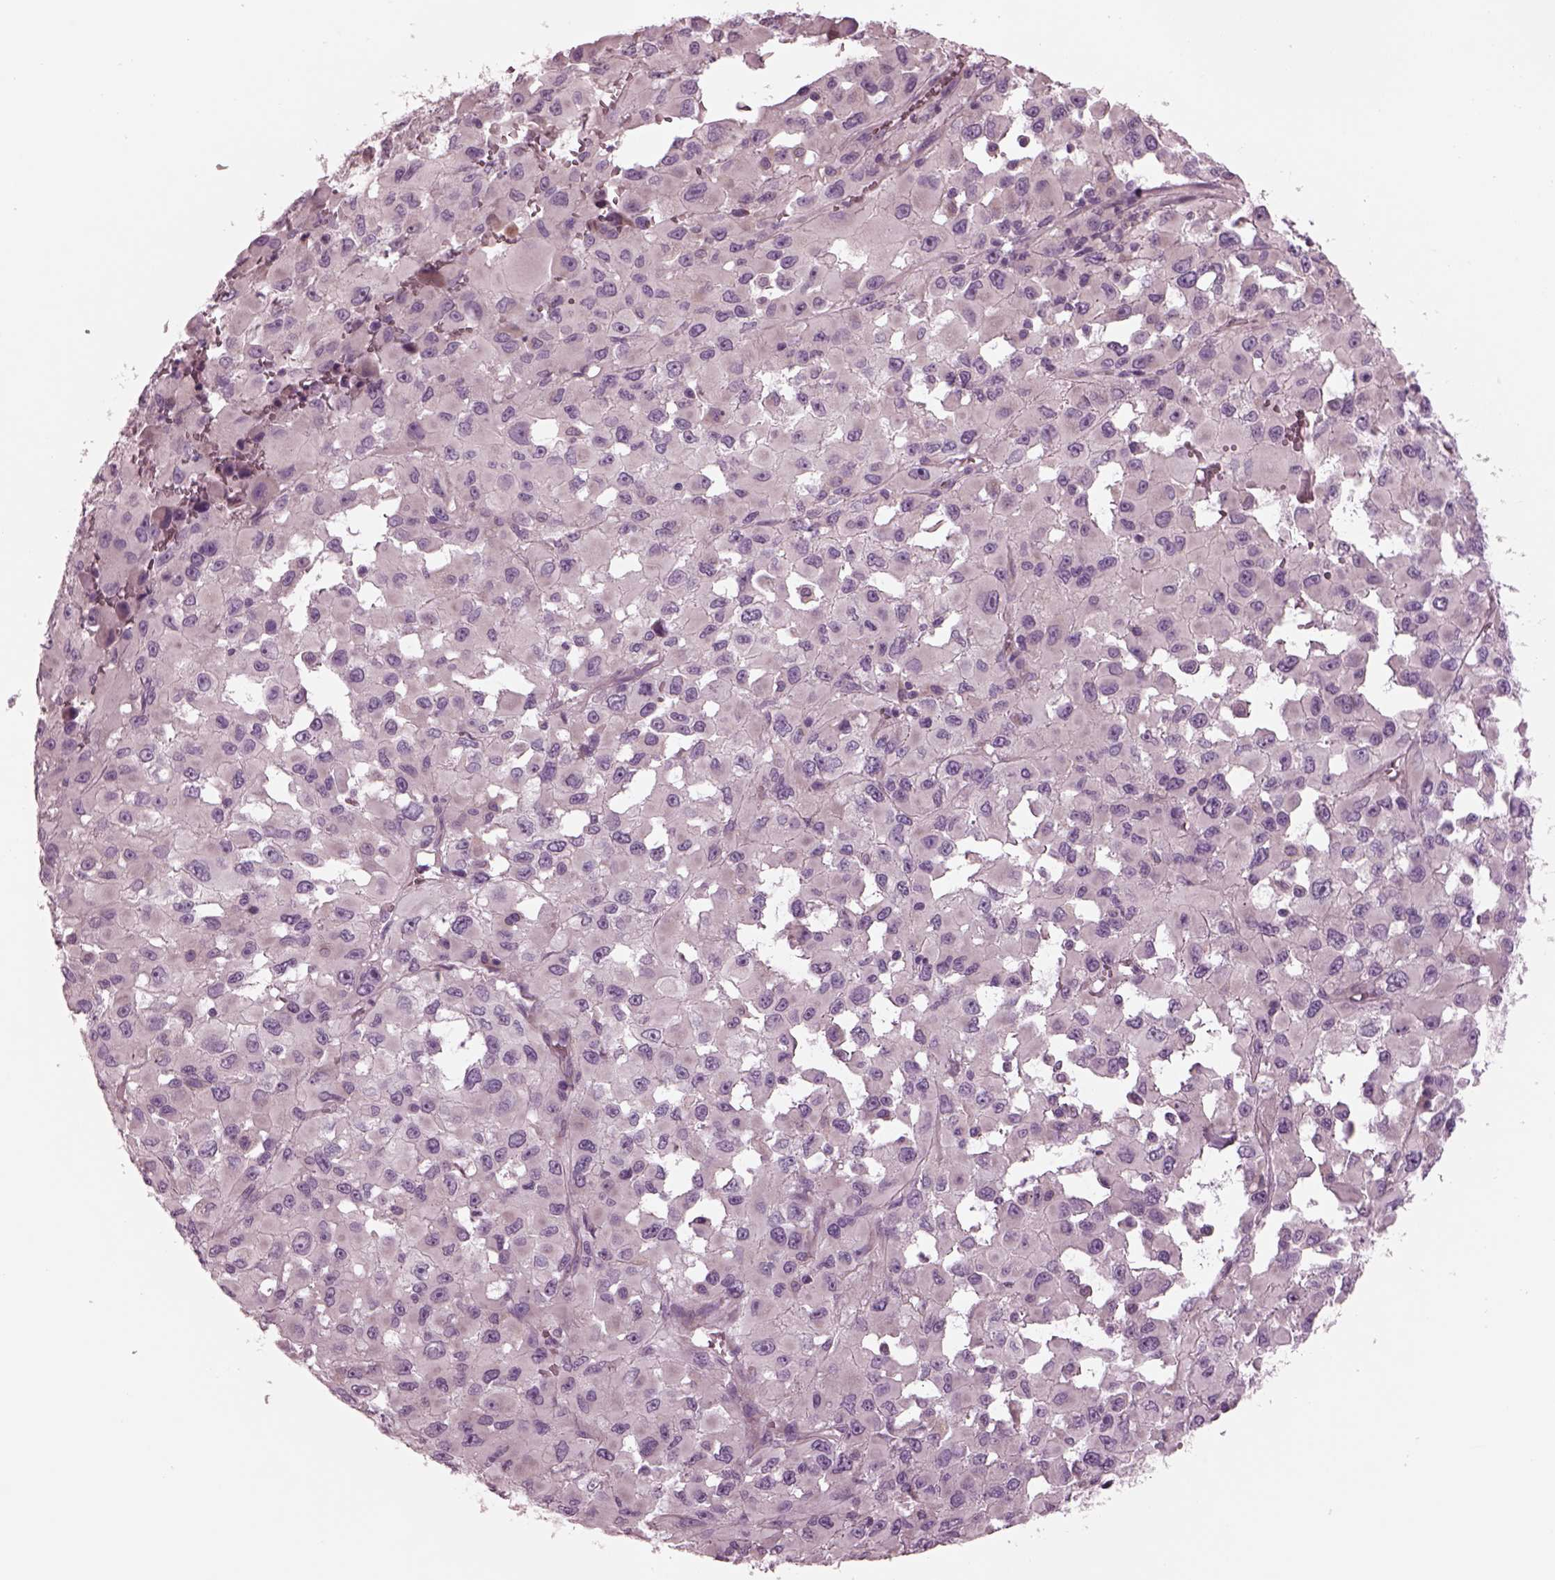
{"staining": {"intensity": "negative", "quantity": "none", "location": "none"}, "tissue": "melanoma", "cell_type": "Tumor cells", "image_type": "cancer", "snomed": [{"axis": "morphology", "description": "Malignant melanoma, Metastatic site"}, {"axis": "topography", "description": "Lymph node"}], "caption": "This micrograph is of melanoma stained with immunohistochemistry (IHC) to label a protein in brown with the nuclei are counter-stained blue. There is no positivity in tumor cells. The staining is performed using DAB (3,3'-diaminobenzidine) brown chromogen with nuclei counter-stained in using hematoxylin.", "gene": "AP4M1", "patient": {"sex": "male", "age": 50}}